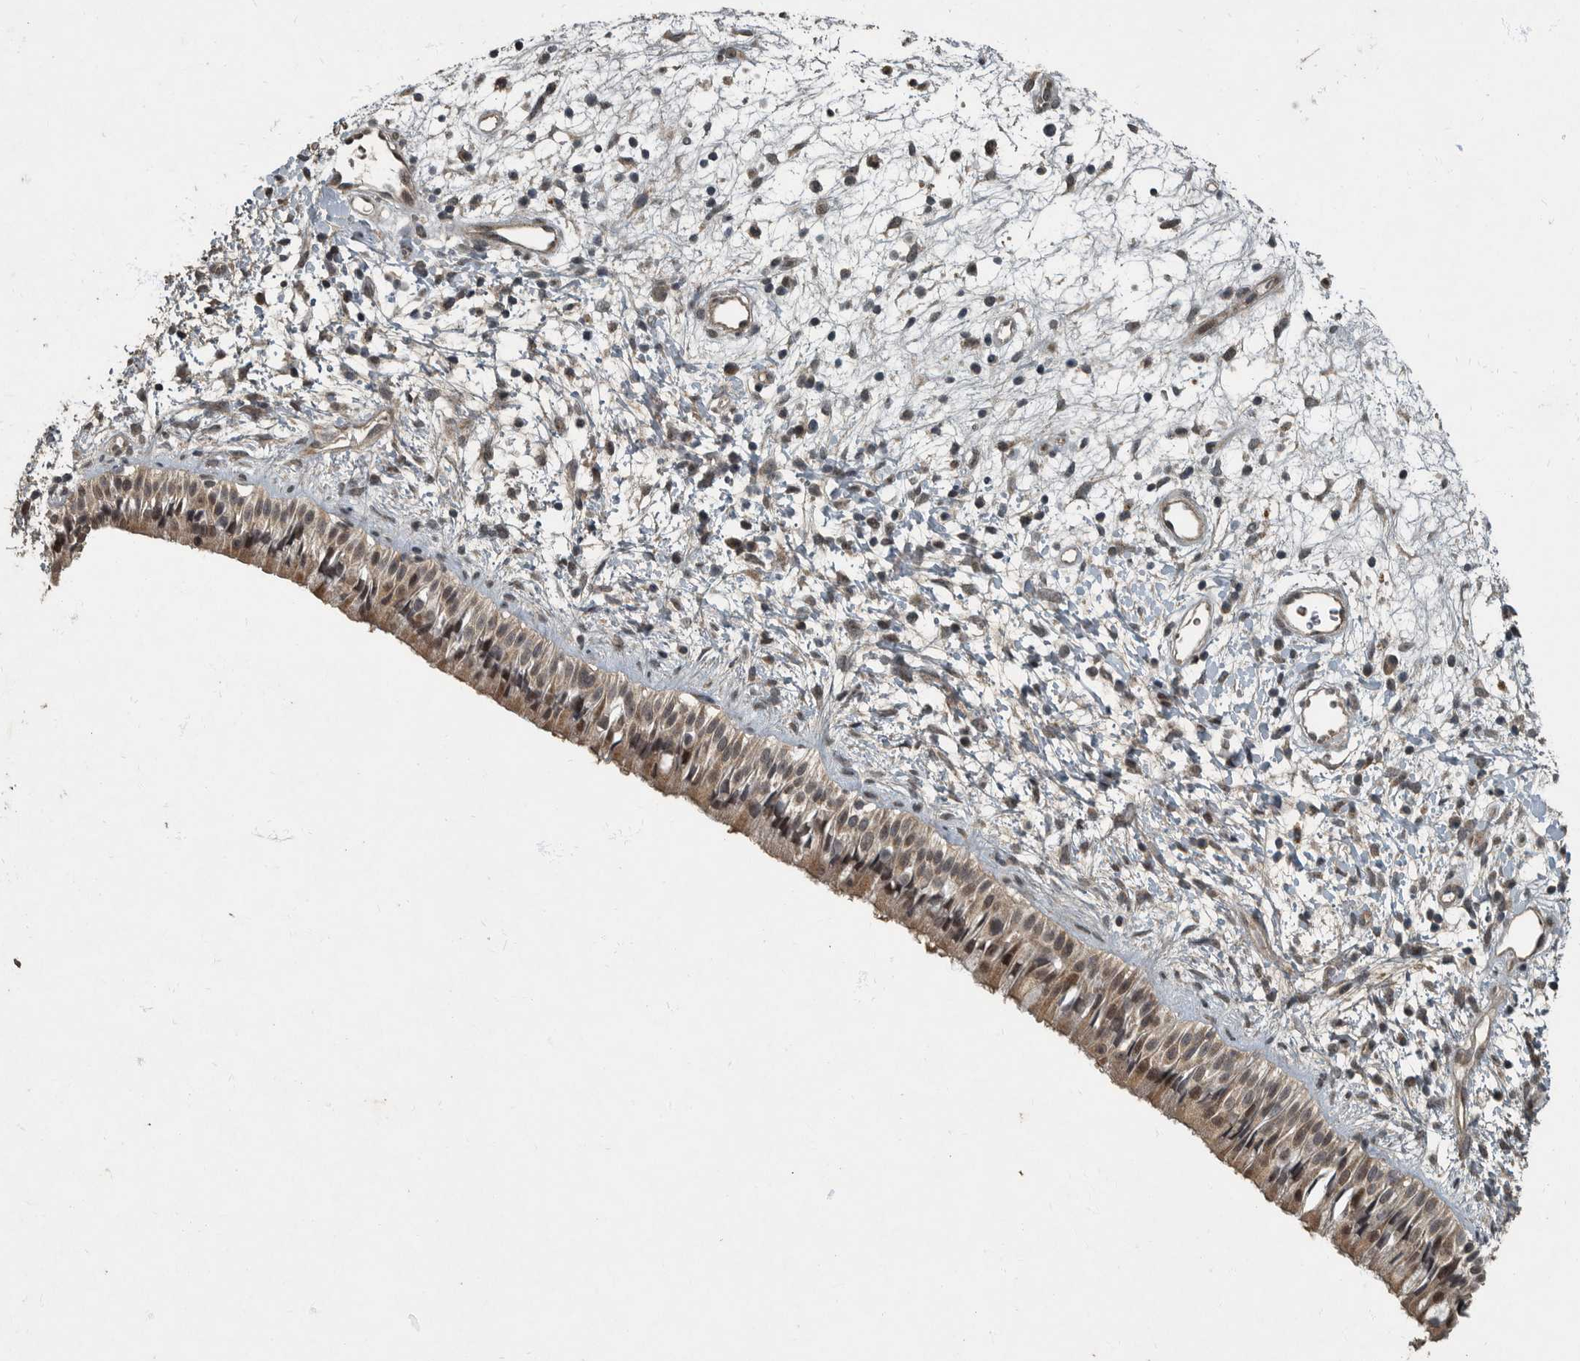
{"staining": {"intensity": "moderate", "quantity": ">75%", "location": "cytoplasmic/membranous,nuclear"}, "tissue": "nasopharynx", "cell_type": "Respiratory epithelial cells", "image_type": "normal", "snomed": [{"axis": "morphology", "description": "Normal tissue, NOS"}, {"axis": "topography", "description": "Nasopharynx"}], "caption": "Immunohistochemistry of unremarkable human nasopharynx shows medium levels of moderate cytoplasmic/membranous,nuclear expression in about >75% of respiratory epithelial cells.", "gene": "FOXO1", "patient": {"sex": "male", "age": 22}}